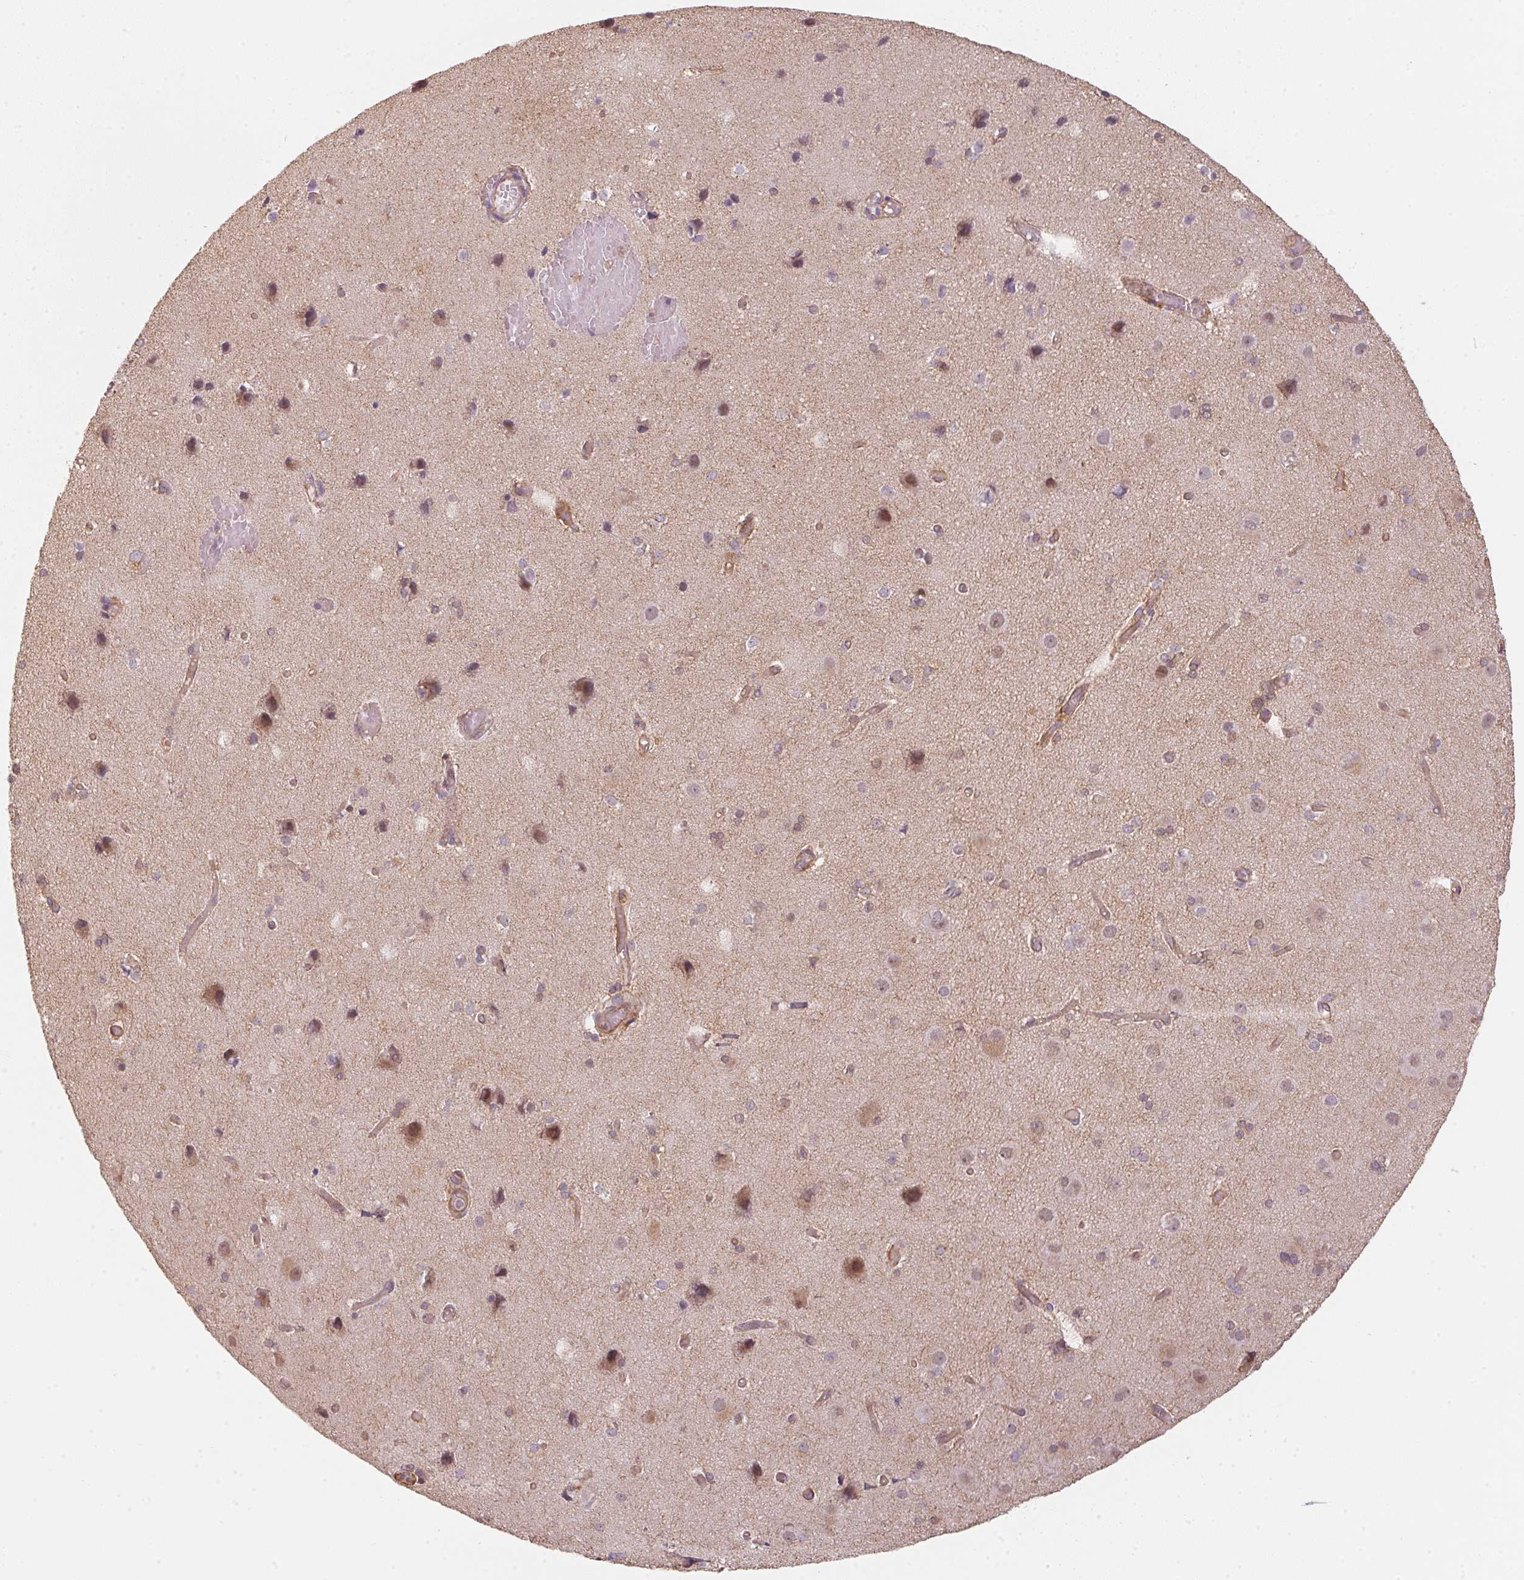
{"staining": {"intensity": "weak", "quantity": "25%-75%", "location": "cytoplasmic/membranous"}, "tissue": "cerebral cortex", "cell_type": "Endothelial cells", "image_type": "normal", "snomed": [{"axis": "morphology", "description": "Normal tissue, NOS"}, {"axis": "morphology", "description": "Glioma, malignant, High grade"}, {"axis": "topography", "description": "Cerebral cortex"}], "caption": "Immunohistochemical staining of unremarkable human cerebral cortex shows low levels of weak cytoplasmic/membranous positivity in about 25%-75% of endothelial cells.", "gene": "FOXR2", "patient": {"sex": "male", "age": 71}}